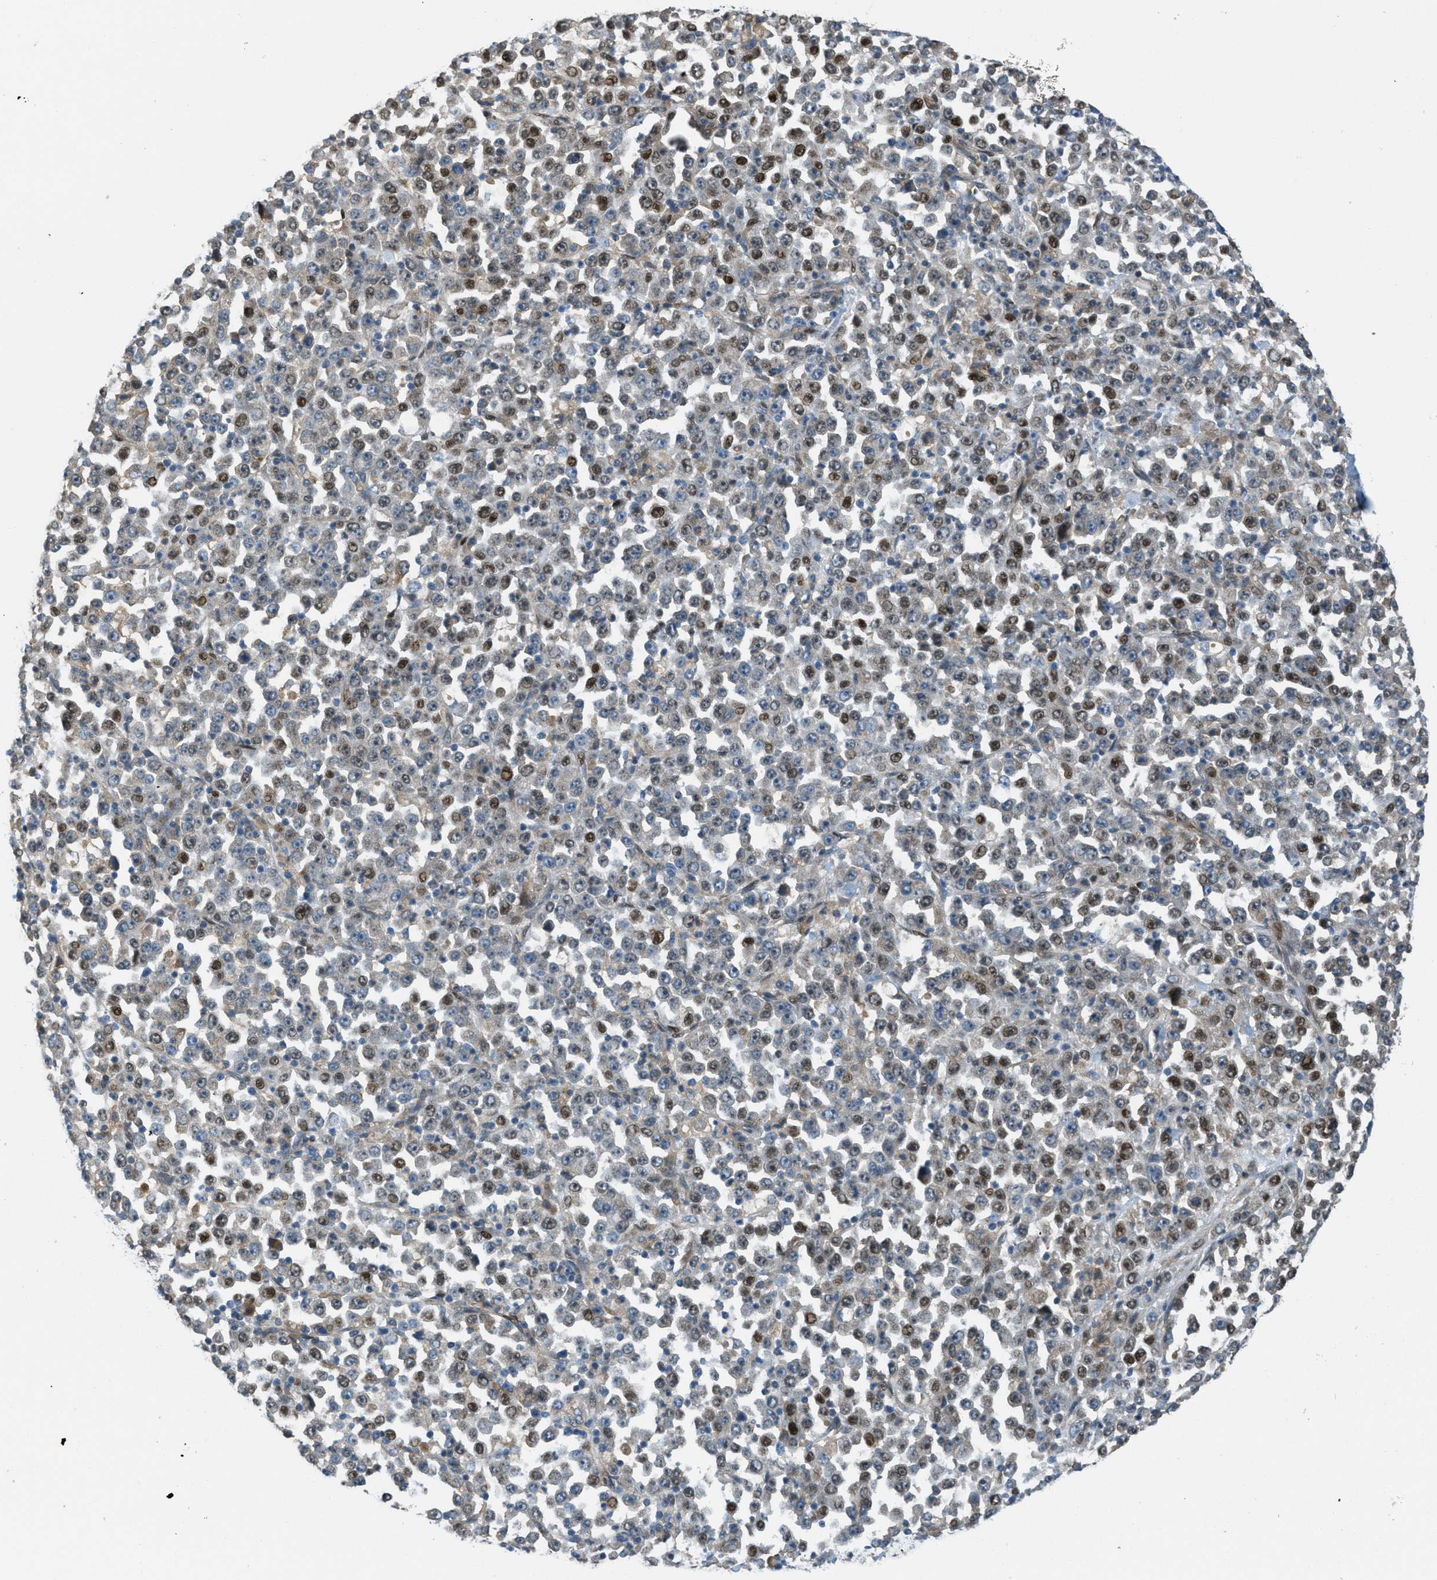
{"staining": {"intensity": "moderate", "quantity": "<25%", "location": "cytoplasmic/membranous,nuclear"}, "tissue": "stomach cancer", "cell_type": "Tumor cells", "image_type": "cancer", "snomed": [{"axis": "morphology", "description": "Normal tissue, NOS"}, {"axis": "morphology", "description": "Adenocarcinoma, NOS"}, {"axis": "topography", "description": "Stomach, upper"}, {"axis": "topography", "description": "Stomach"}], "caption": "Stomach cancer (adenocarcinoma) tissue demonstrates moderate cytoplasmic/membranous and nuclear expression in approximately <25% of tumor cells", "gene": "ADCY6", "patient": {"sex": "male", "age": 59}}